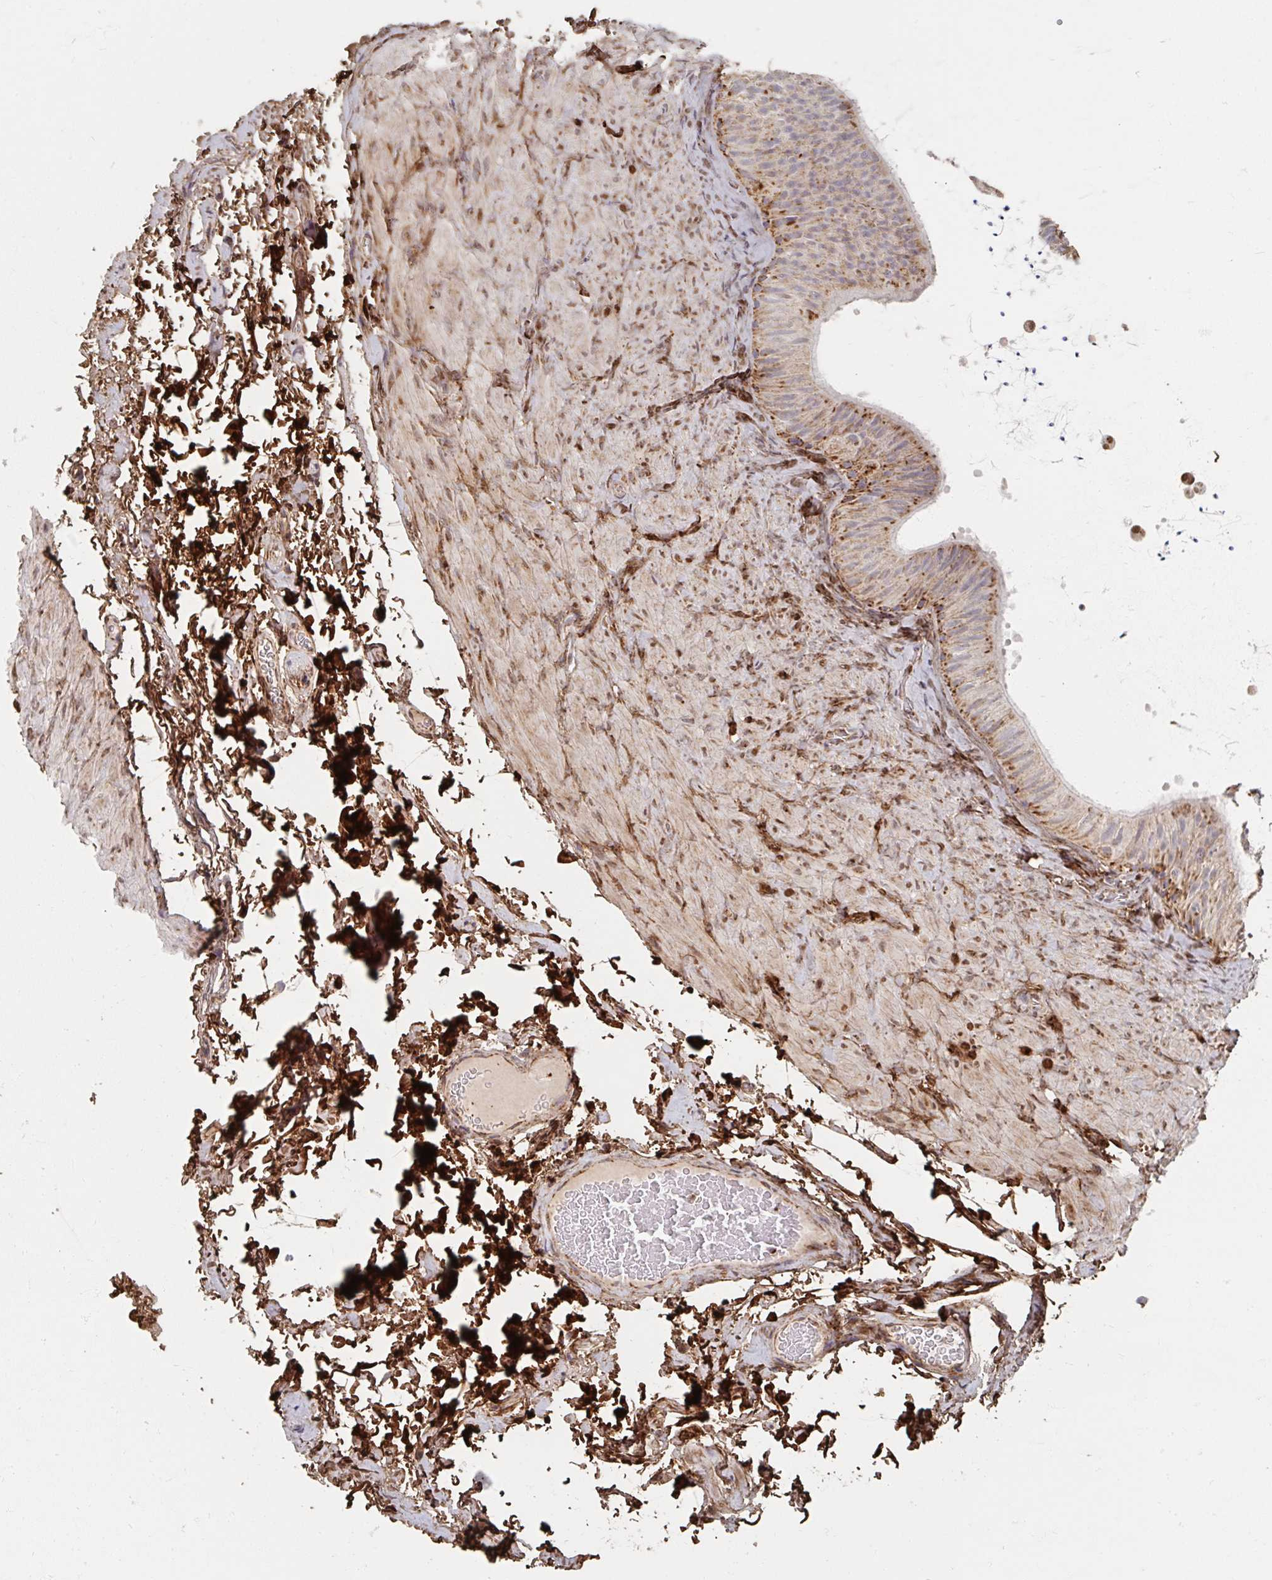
{"staining": {"intensity": "moderate", "quantity": "25%-75%", "location": "cytoplasmic/membranous"}, "tissue": "epididymis", "cell_type": "Glandular cells", "image_type": "normal", "snomed": [{"axis": "morphology", "description": "Normal tissue, NOS"}, {"axis": "topography", "description": "Epididymis, spermatic cord, NOS"}, {"axis": "topography", "description": "Epididymis"}], "caption": "Benign epididymis demonstrates moderate cytoplasmic/membranous expression in approximately 25%-75% of glandular cells, visualized by immunohistochemistry.", "gene": "MAVS", "patient": {"sex": "male", "age": 31}}